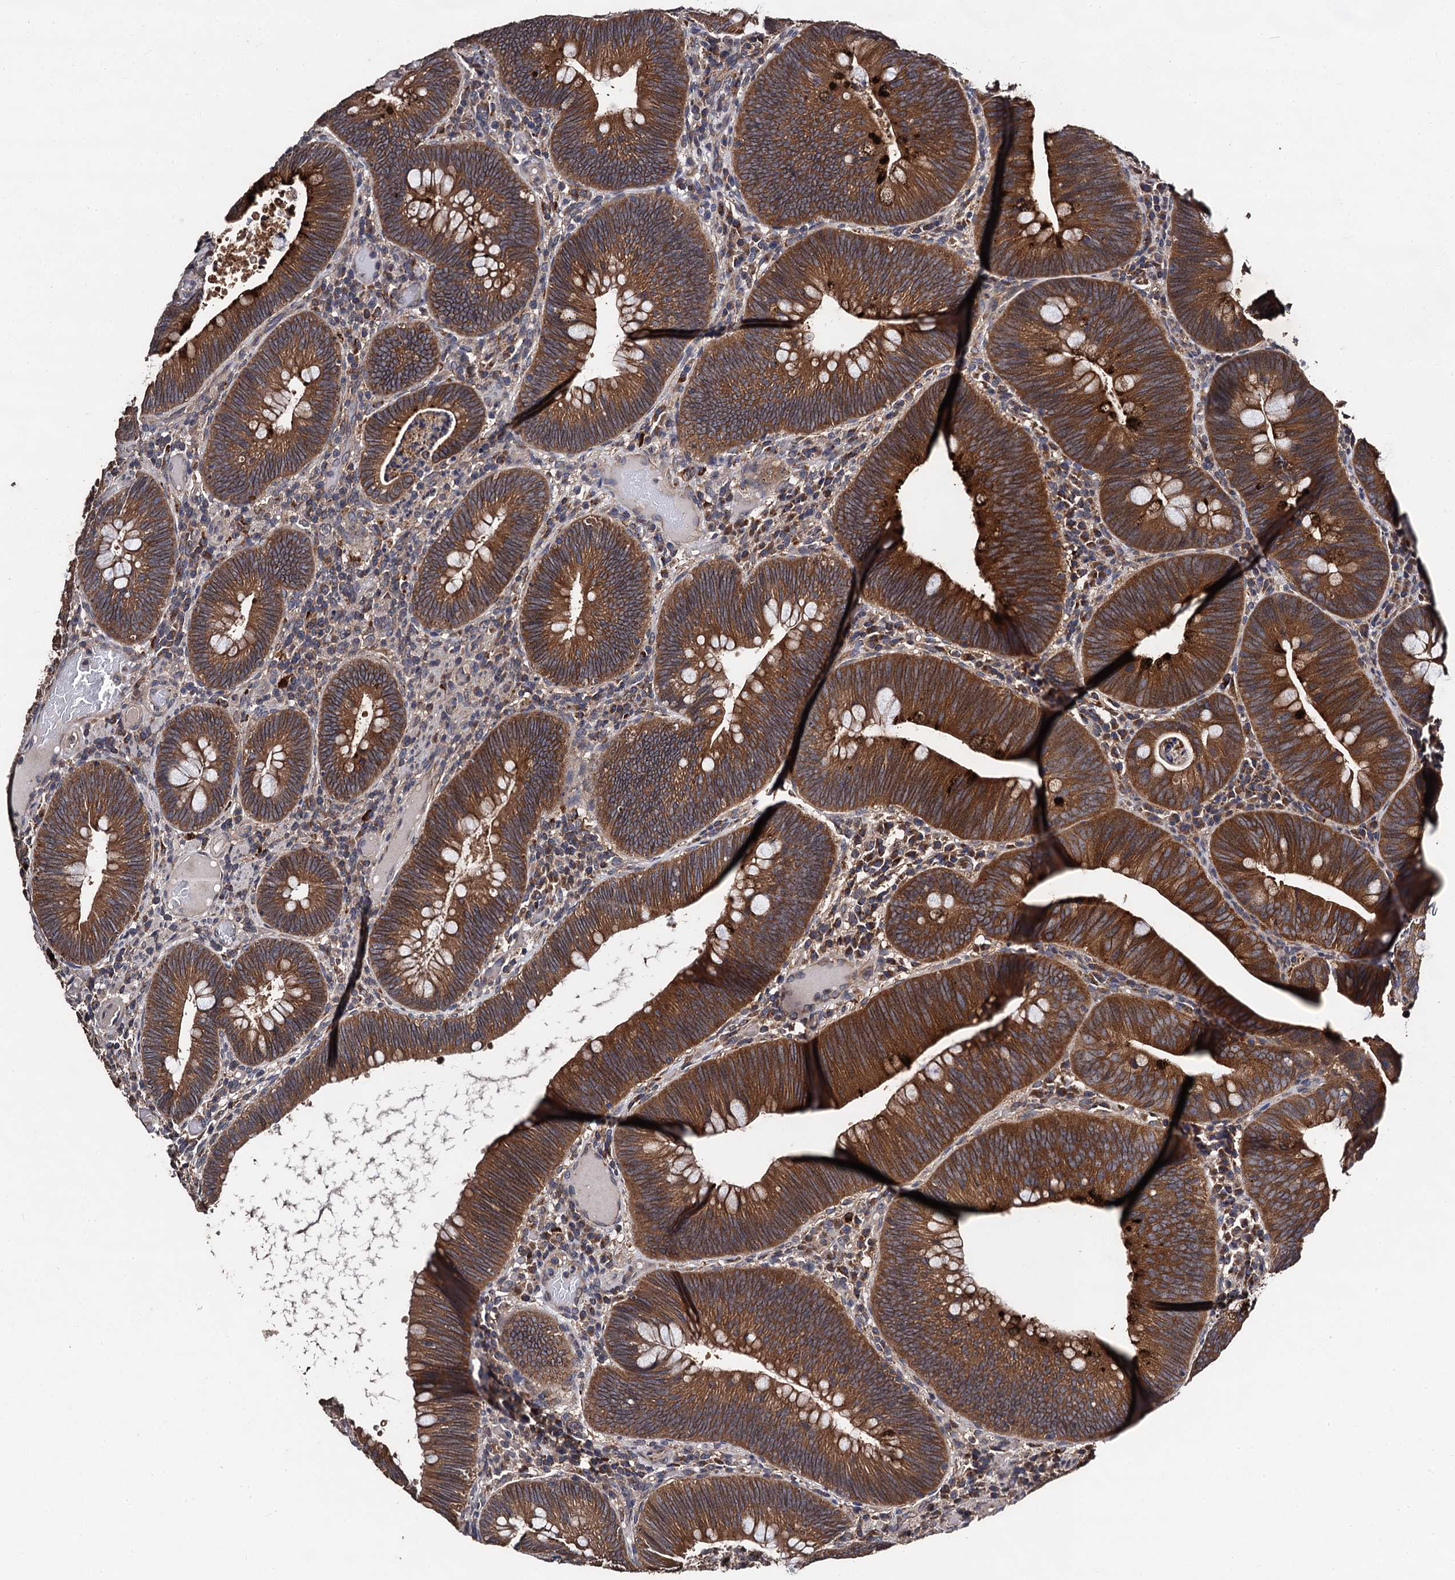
{"staining": {"intensity": "strong", "quantity": ">75%", "location": "cytoplasmic/membranous"}, "tissue": "colorectal cancer", "cell_type": "Tumor cells", "image_type": "cancer", "snomed": [{"axis": "morphology", "description": "Adenocarcinoma, NOS"}, {"axis": "topography", "description": "Rectum"}], "caption": "Immunohistochemistry (IHC) image of neoplastic tissue: human colorectal cancer stained using immunohistochemistry reveals high levels of strong protein expression localized specifically in the cytoplasmic/membranous of tumor cells, appearing as a cytoplasmic/membranous brown color.", "gene": "PPTC7", "patient": {"sex": "female", "age": 75}}